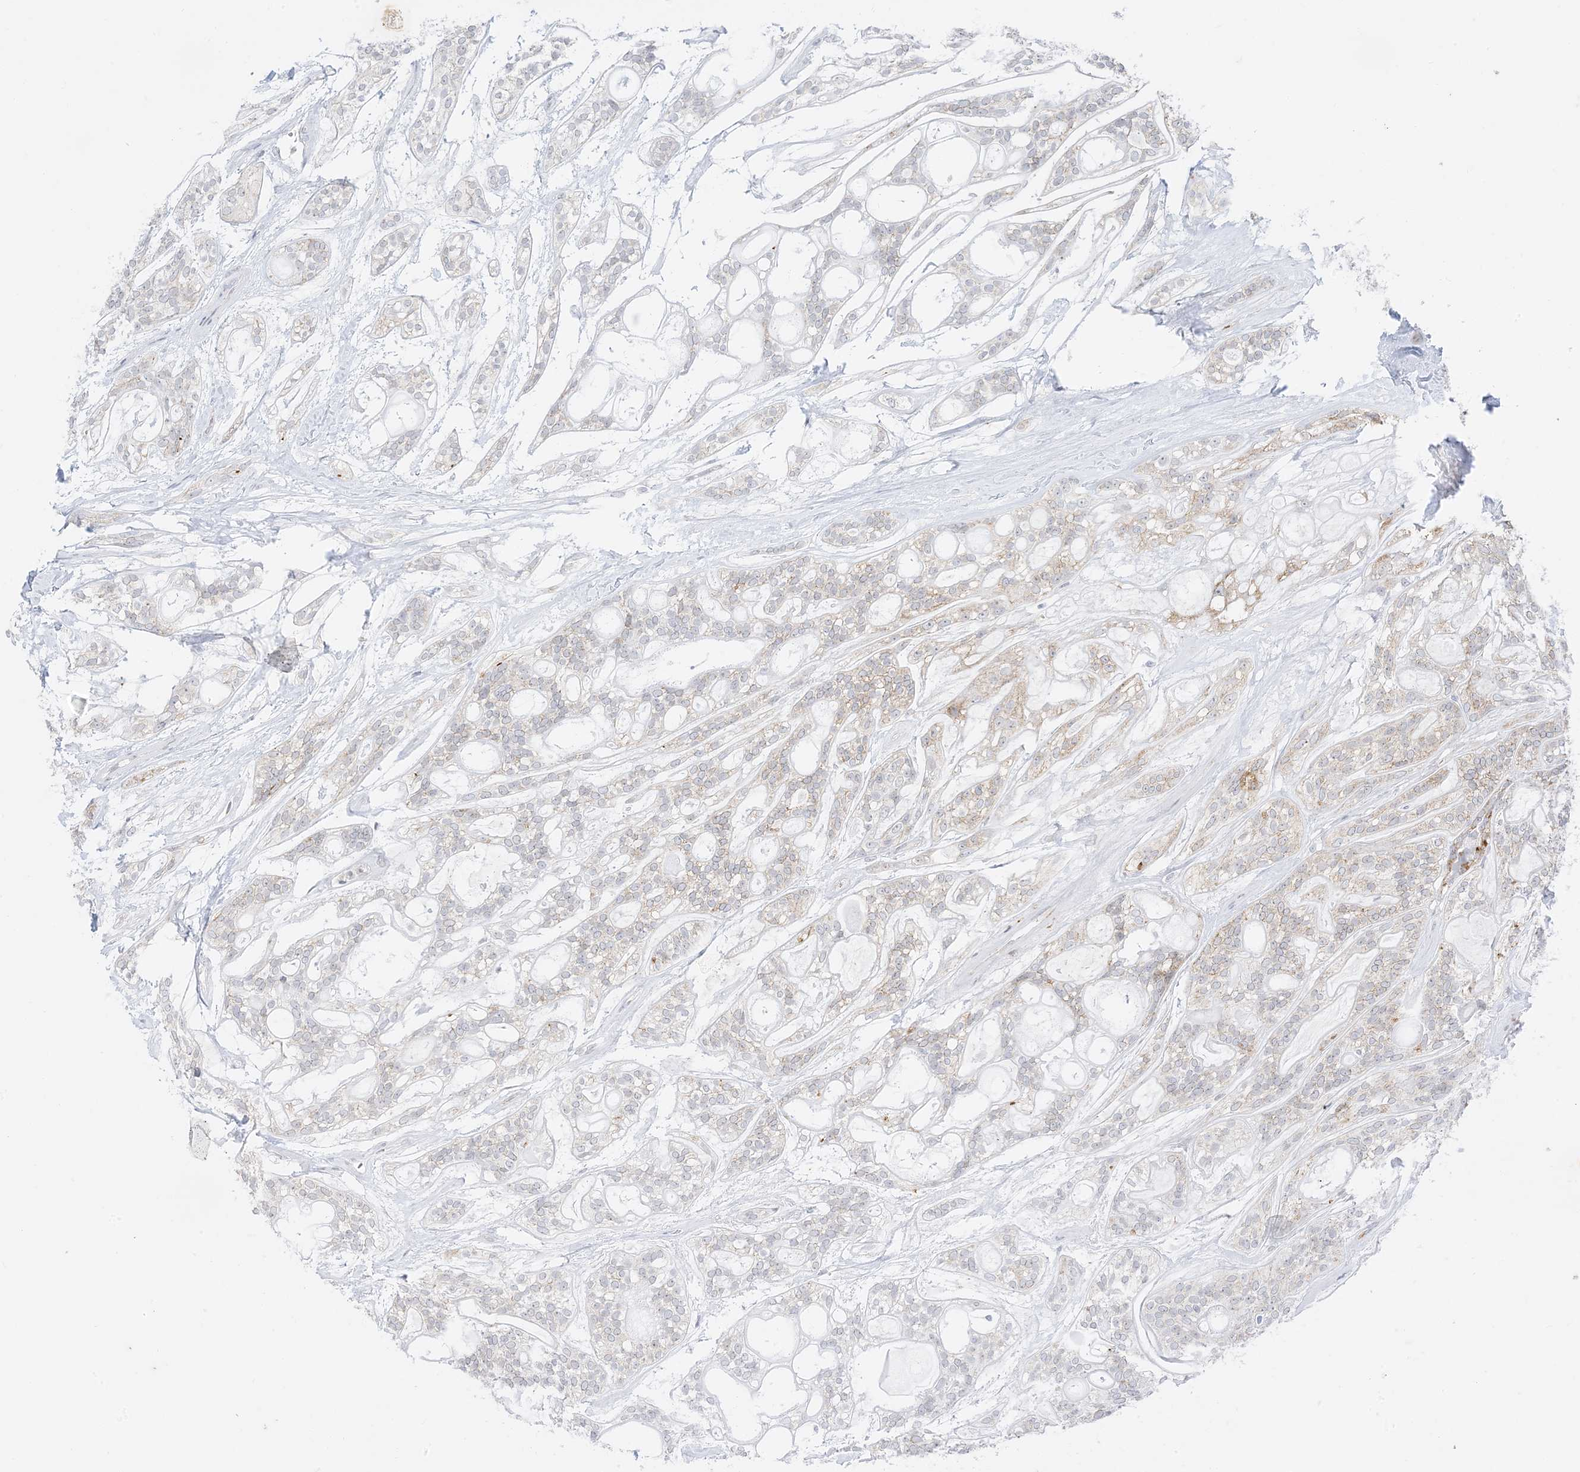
{"staining": {"intensity": "moderate", "quantity": "<25%", "location": "cytoplasmic/membranous"}, "tissue": "head and neck cancer", "cell_type": "Tumor cells", "image_type": "cancer", "snomed": [{"axis": "morphology", "description": "Adenocarcinoma, NOS"}, {"axis": "topography", "description": "Head-Neck"}], "caption": "Immunohistochemistry (IHC) (DAB (3,3'-diaminobenzidine)) staining of head and neck adenocarcinoma displays moderate cytoplasmic/membranous protein staining in about <25% of tumor cells.", "gene": "RAC1", "patient": {"sex": "male", "age": 66}}